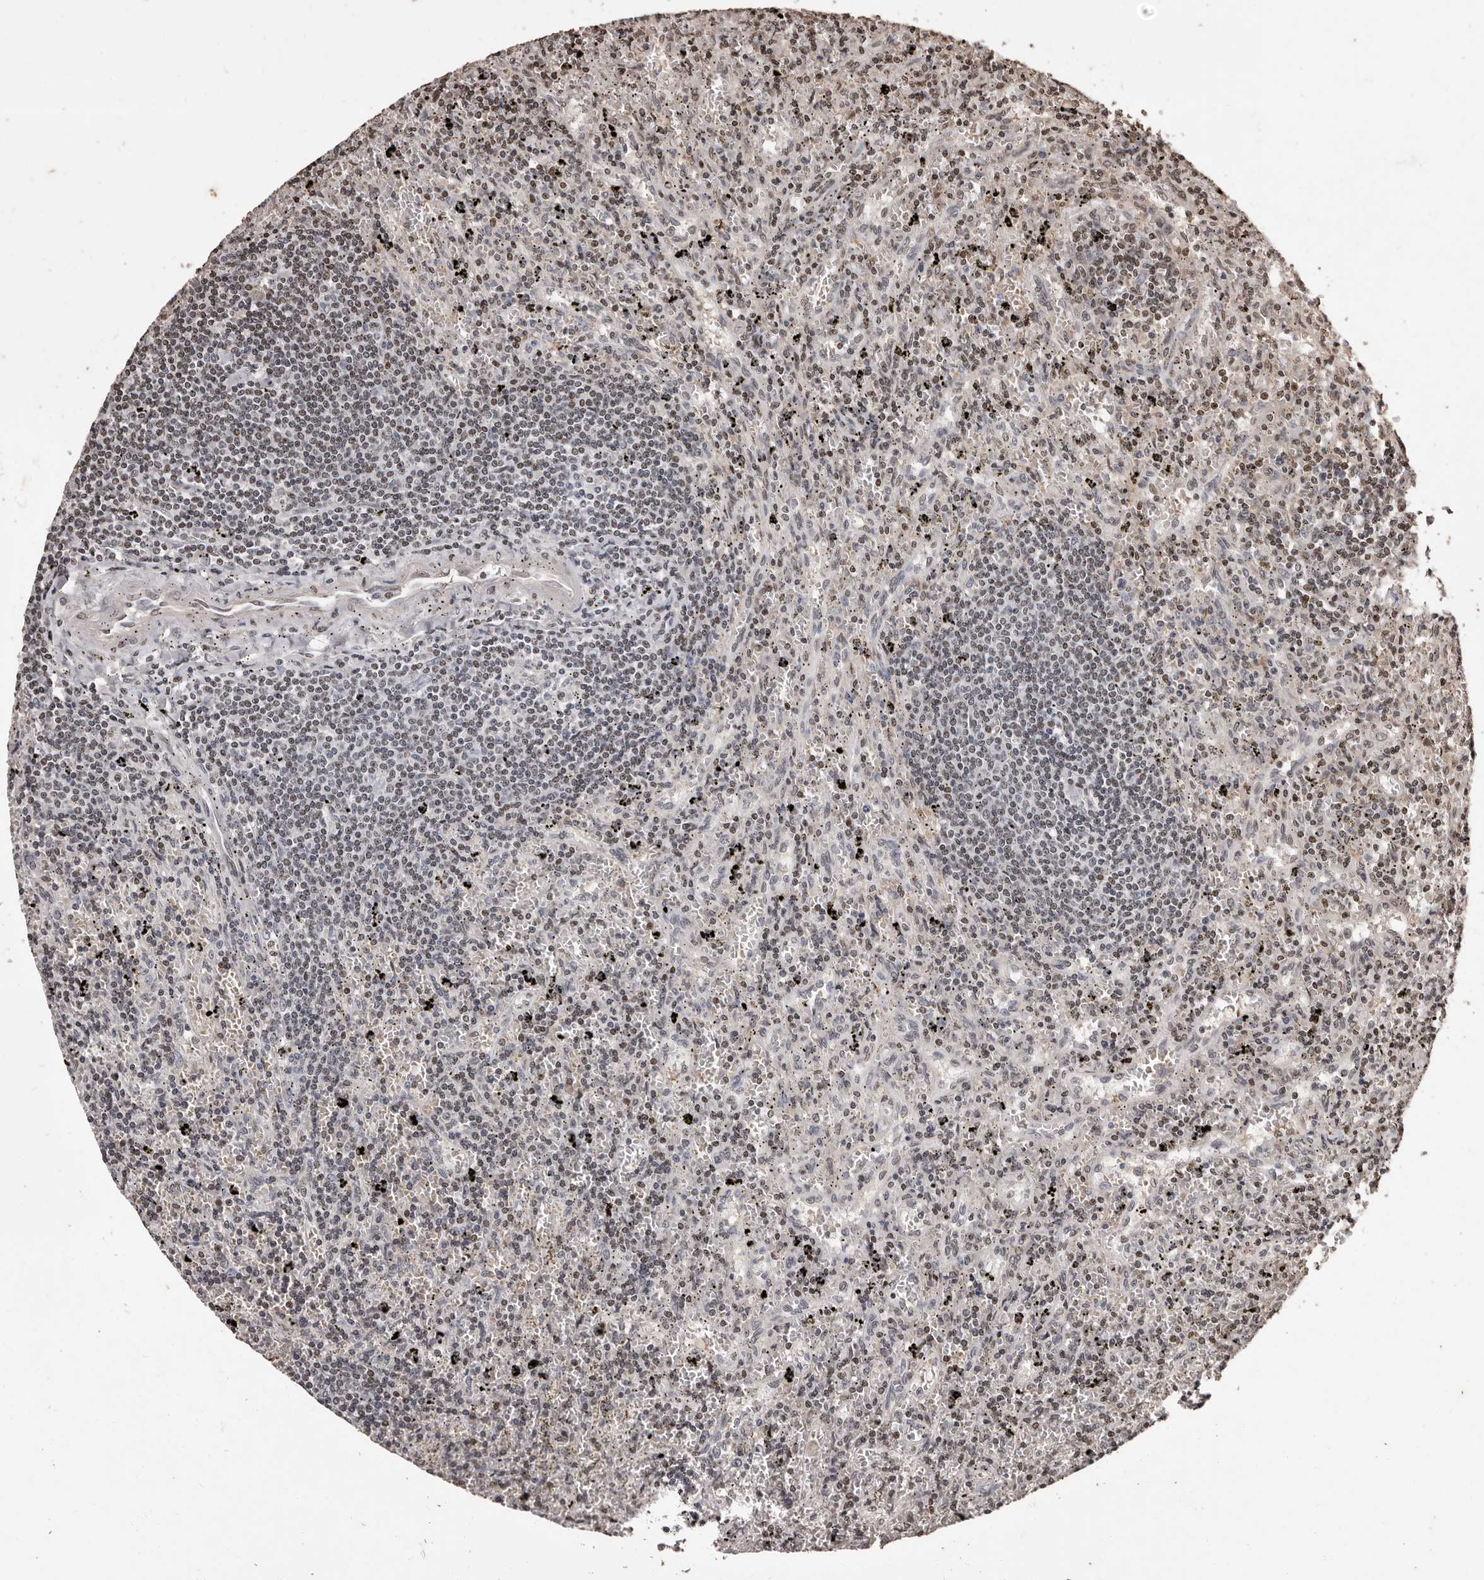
{"staining": {"intensity": "weak", "quantity": "25%-75%", "location": "nuclear"}, "tissue": "lymphoma", "cell_type": "Tumor cells", "image_type": "cancer", "snomed": [{"axis": "morphology", "description": "Malignant lymphoma, non-Hodgkin's type, Low grade"}, {"axis": "topography", "description": "Spleen"}], "caption": "Human lymphoma stained with a protein marker exhibits weak staining in tumor cells.", "gene": "NAV1", "patient": {"sex": "male", "age": 76}}